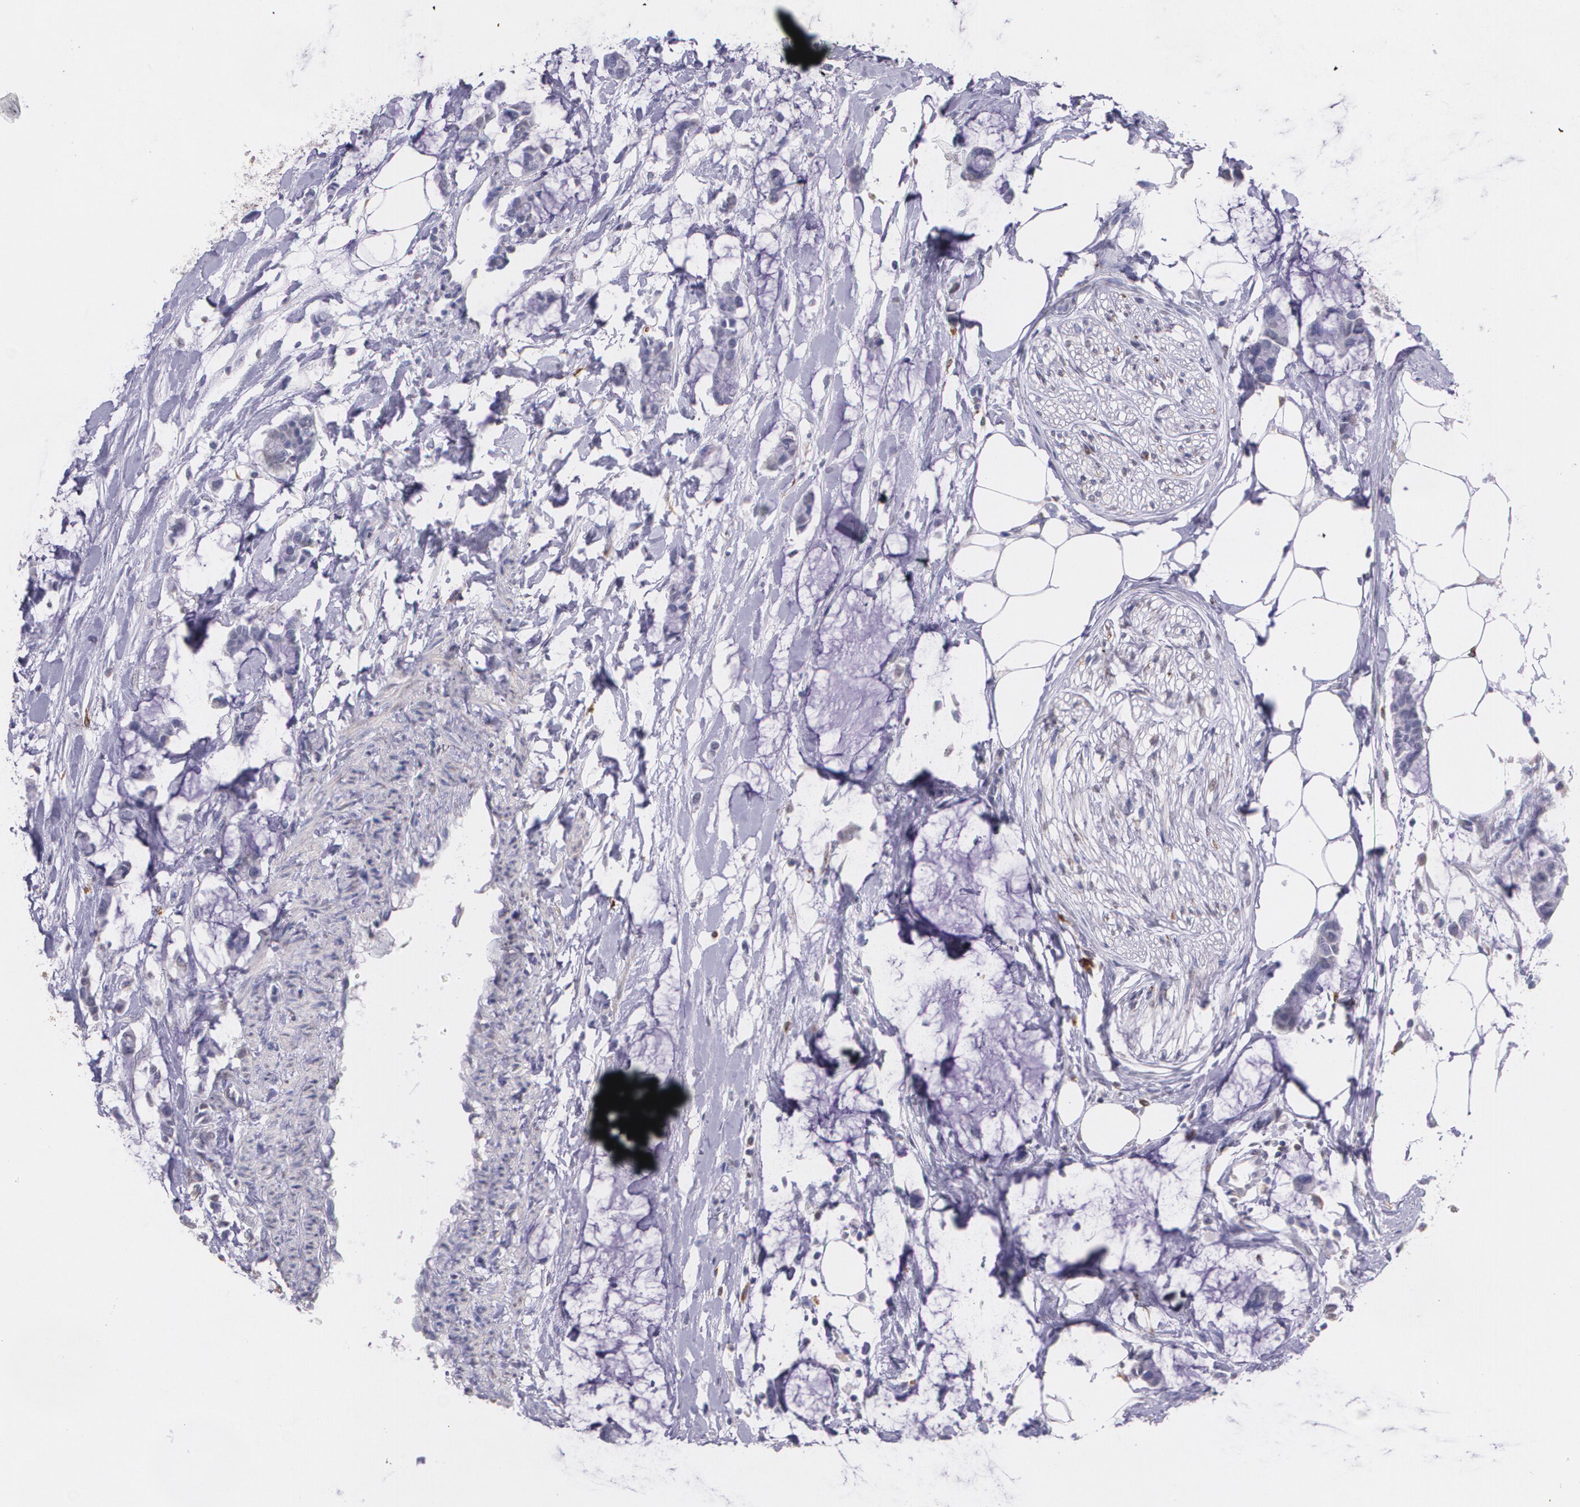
{"staining": {"intensity": "negative", "quantity": "none", "location": "none"}, "tissue": "colorectal cancer", "cell_type": "Tumor cells", "image_type": "cancer", "snomed": [{"axis": "morphology", "description": "Normal tissue, NOS"}, {"axis": "morphology", "description": "Adenocarcinoma, NOS"}, {"axis": "topography", "description": "Colon"}, {"axis": "topography", "description": "Peripheral nerve tissue"}], "caption": "Immunohistochemistry of colorectal adenocarcinoma reveals no expression in tumor cells.", "gene": "RTN1", "patient": {"sex": "male", "age": 14}}